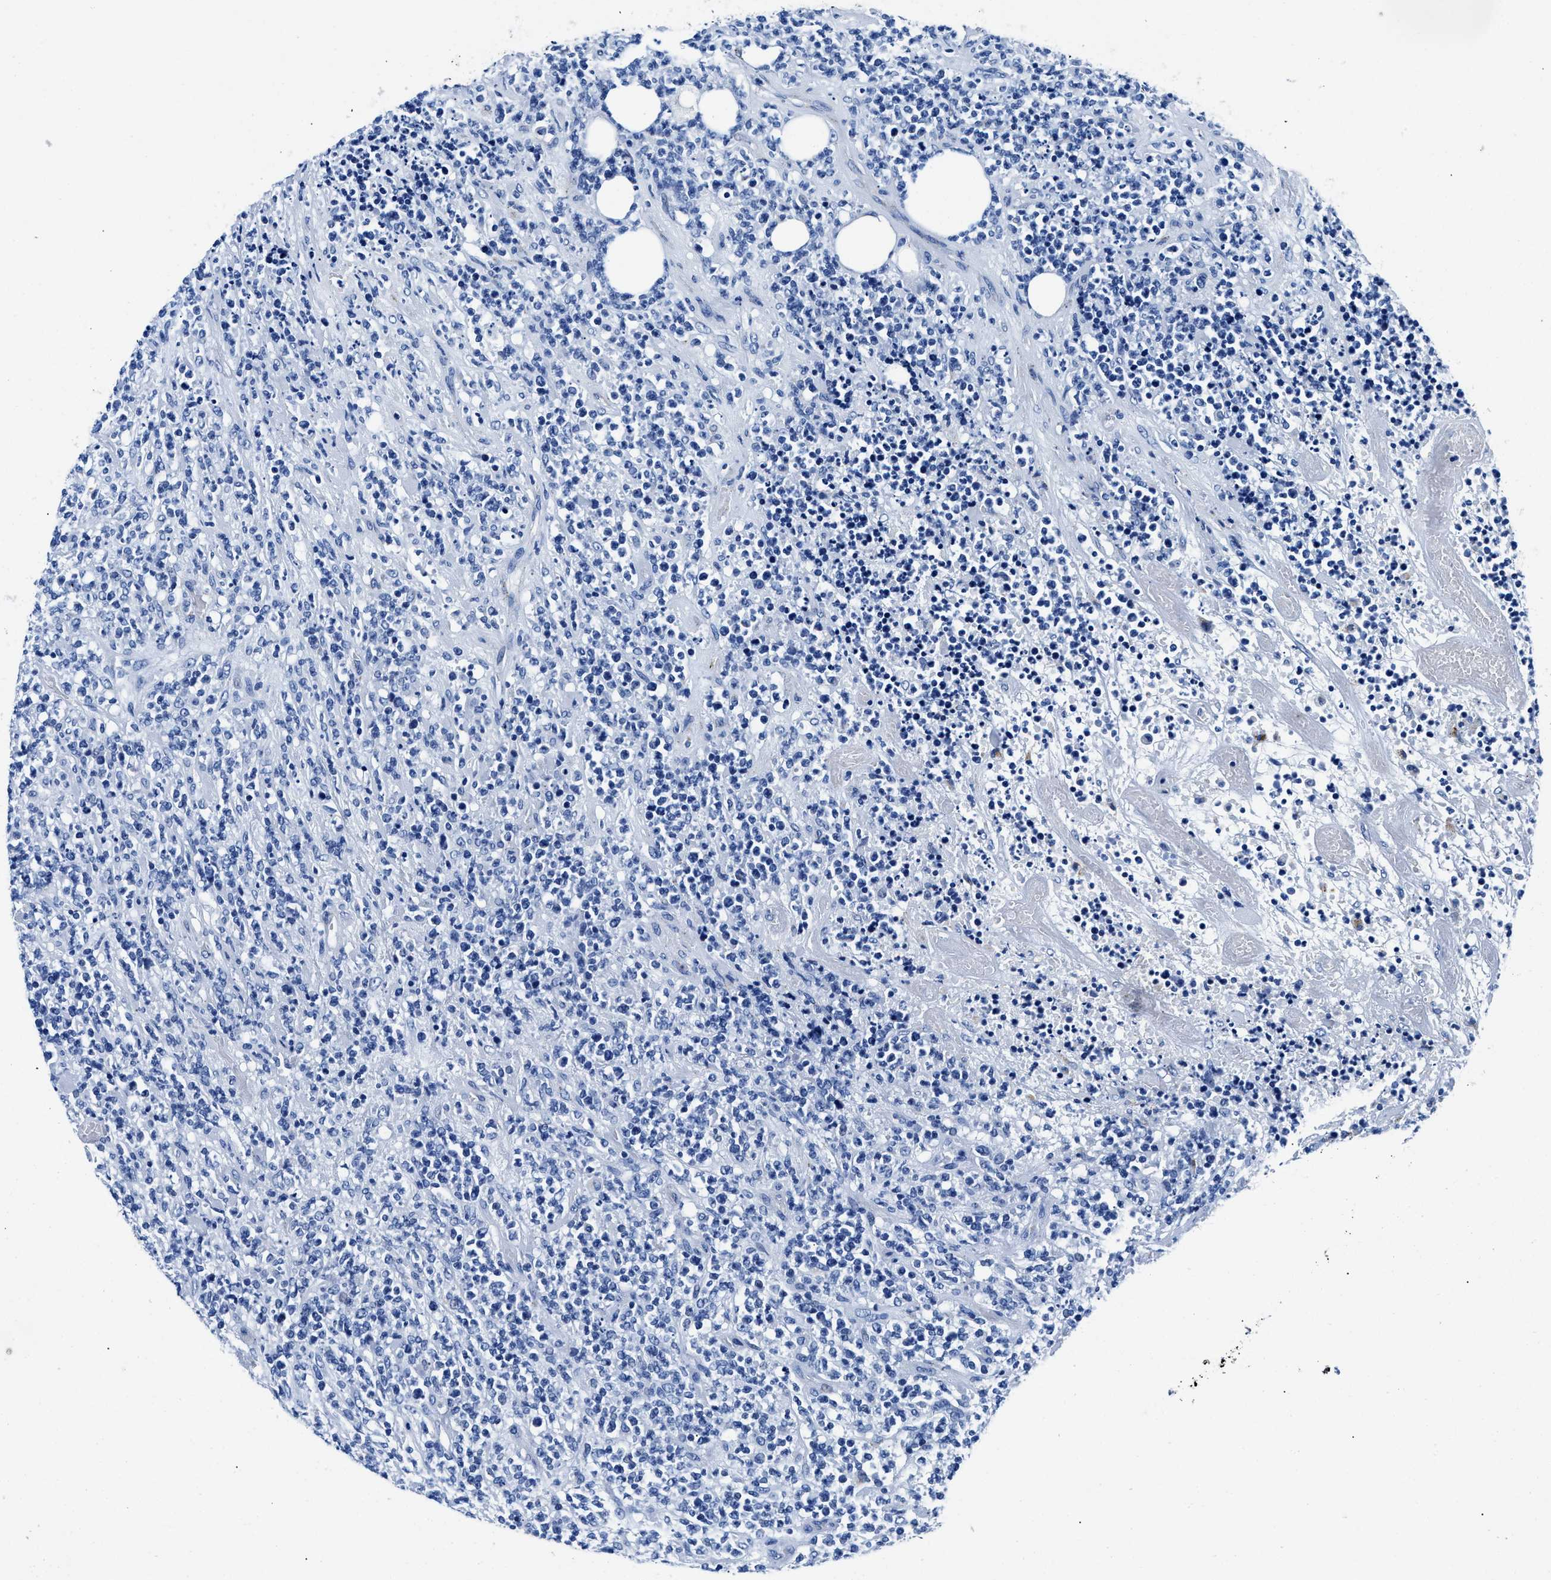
{"staining": {"intensity": "negative", "quantity": "none", "location": "none"}, "tissue": "lymphoma", "cell_type": "Tumor cells", "image_type": "cancer", "snomed": [{"axis": "morphology", "description": "Malignant lymphoma, non-Hodgkin's type, High grade"}, {"axis": "topography", "description": "Soft tissue"}], "caption": "DAB immunohistochemical staining of human lymphoma demonstrates no significant expression in tumor cells.", "gene": "OR14K1", "patient": {"sex": "male", "age": 18}}